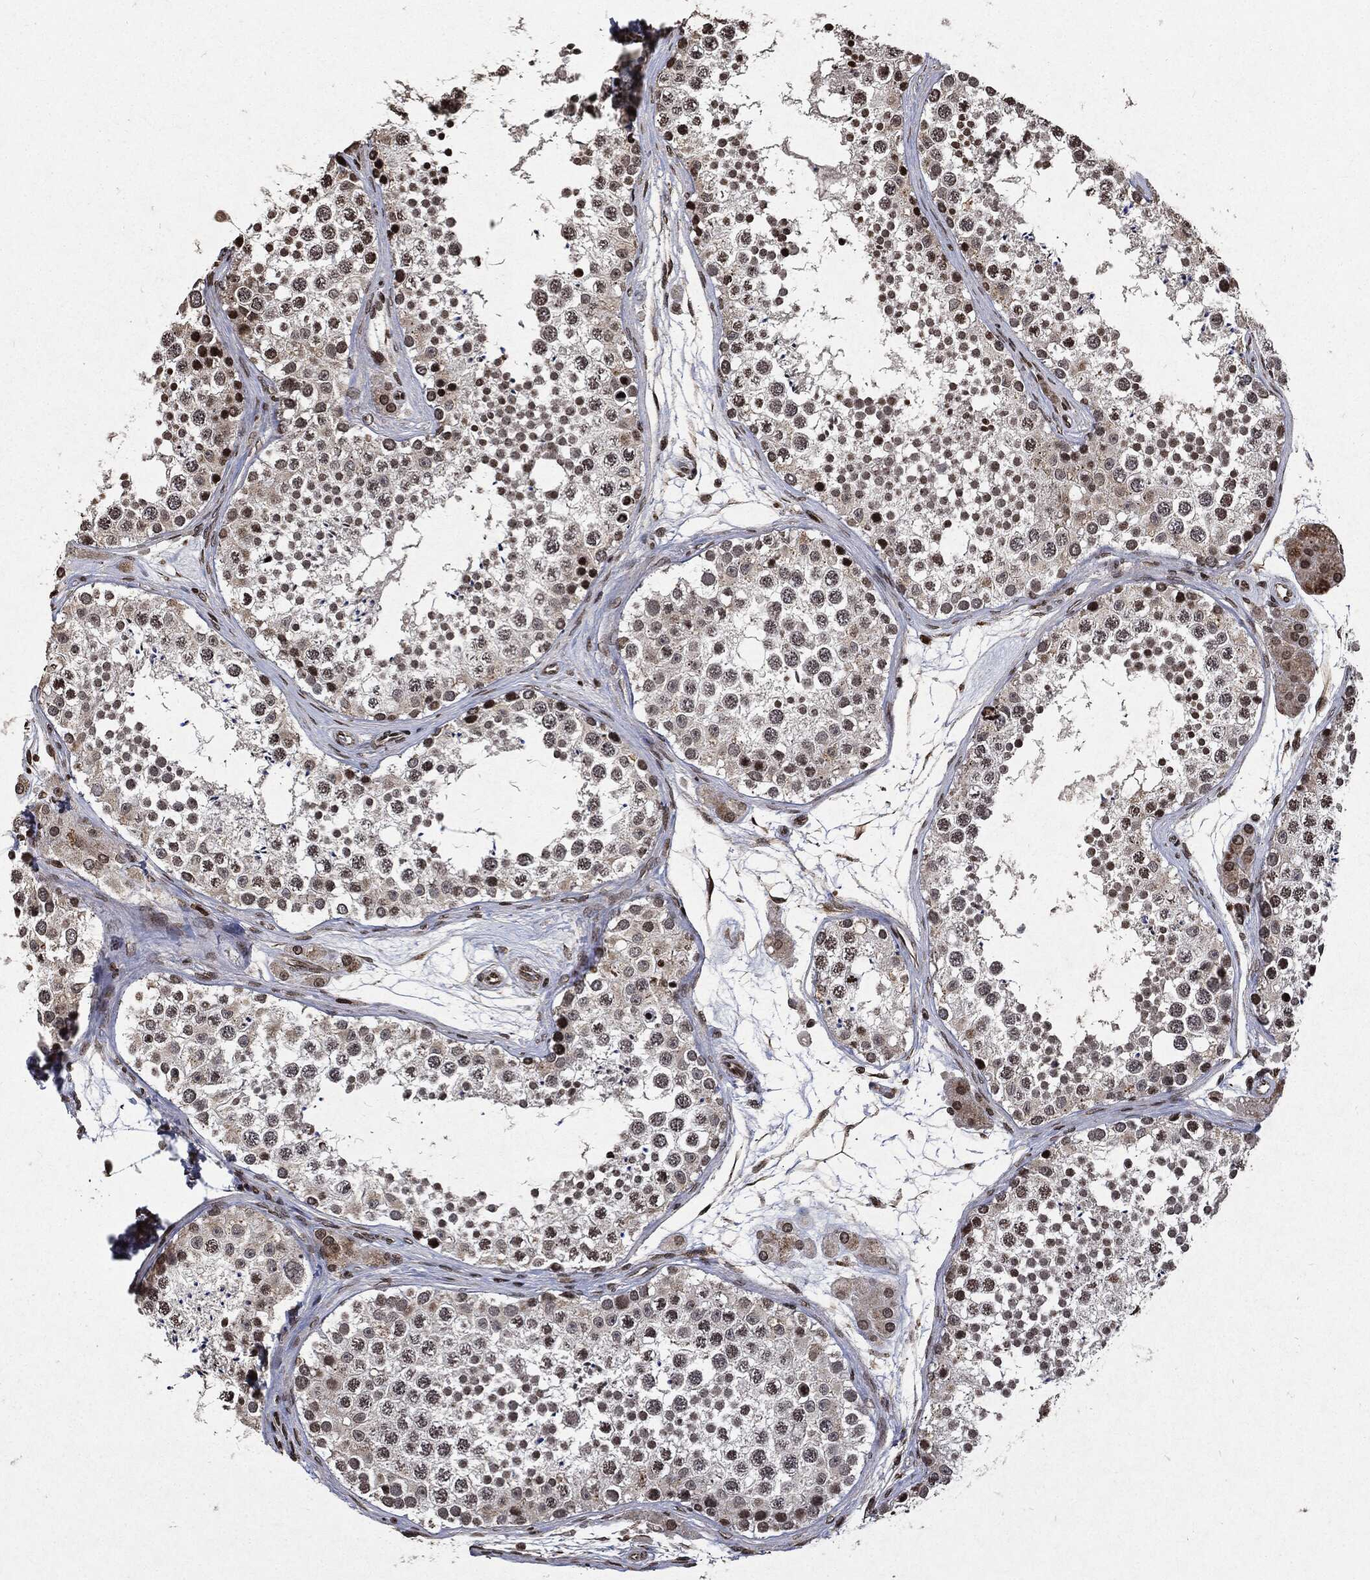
{"staining": {"intensity": "strong", "quantity": "<25%", "location": "nuclear"}, "tissue": "testis", "cell_type": "Cells in seminiferous ducts", "image_type": "normal", "snomed": [{"axis": "morphology", "description": "Normal tissue, NOS"}, {"axis": "topography", "description": "Testis"}], "caption": "Testis was stained to show a protein in brown. There is medium levels of strong nuclear expression in approximately <25% of cells in seminiferous ducts. (Stains: DAB in brown, nuclei in blue, Microscopy: brightfield microscopy at high magnification).", "gene": "JUN", "patient": {"sex": "male", "age": 41}}